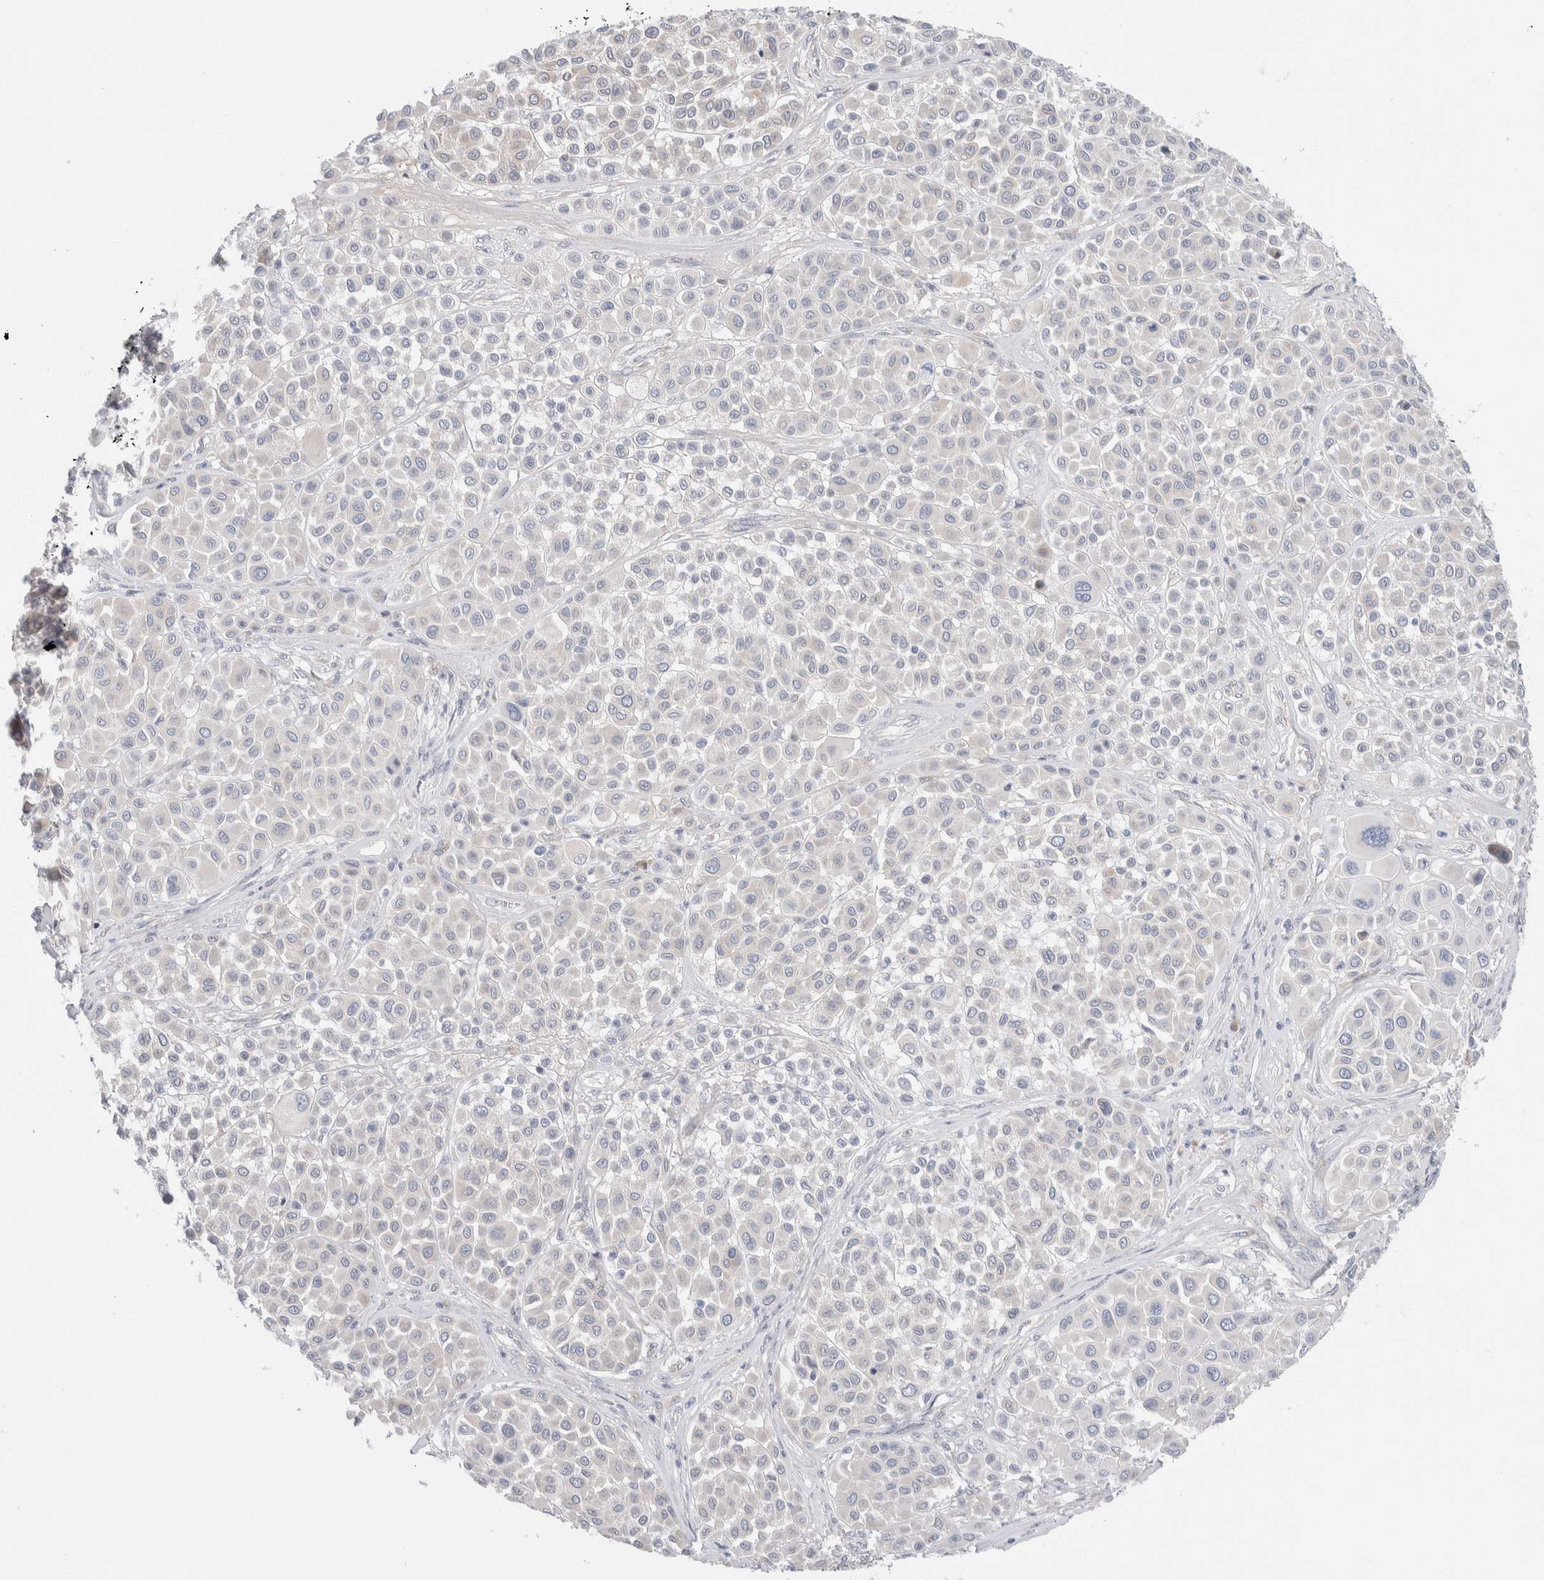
{"staining": {"intensity": "negative", "quantity": "none", "location": "none"}, "tissue": "melanoma", "cell_type": "Tumor cells", "image_type": "cancer", "snomed": [{"axis": "morphology", "description": "Malignant melanoma, Metastatic site"}, {"axis": "topography", "description": "Soft tissue"}], "caption": "There is no significant positivity in tumor cells of melanoma.", "gene": "RUSF1", "patient": {"sex": "male", "age": 41}}